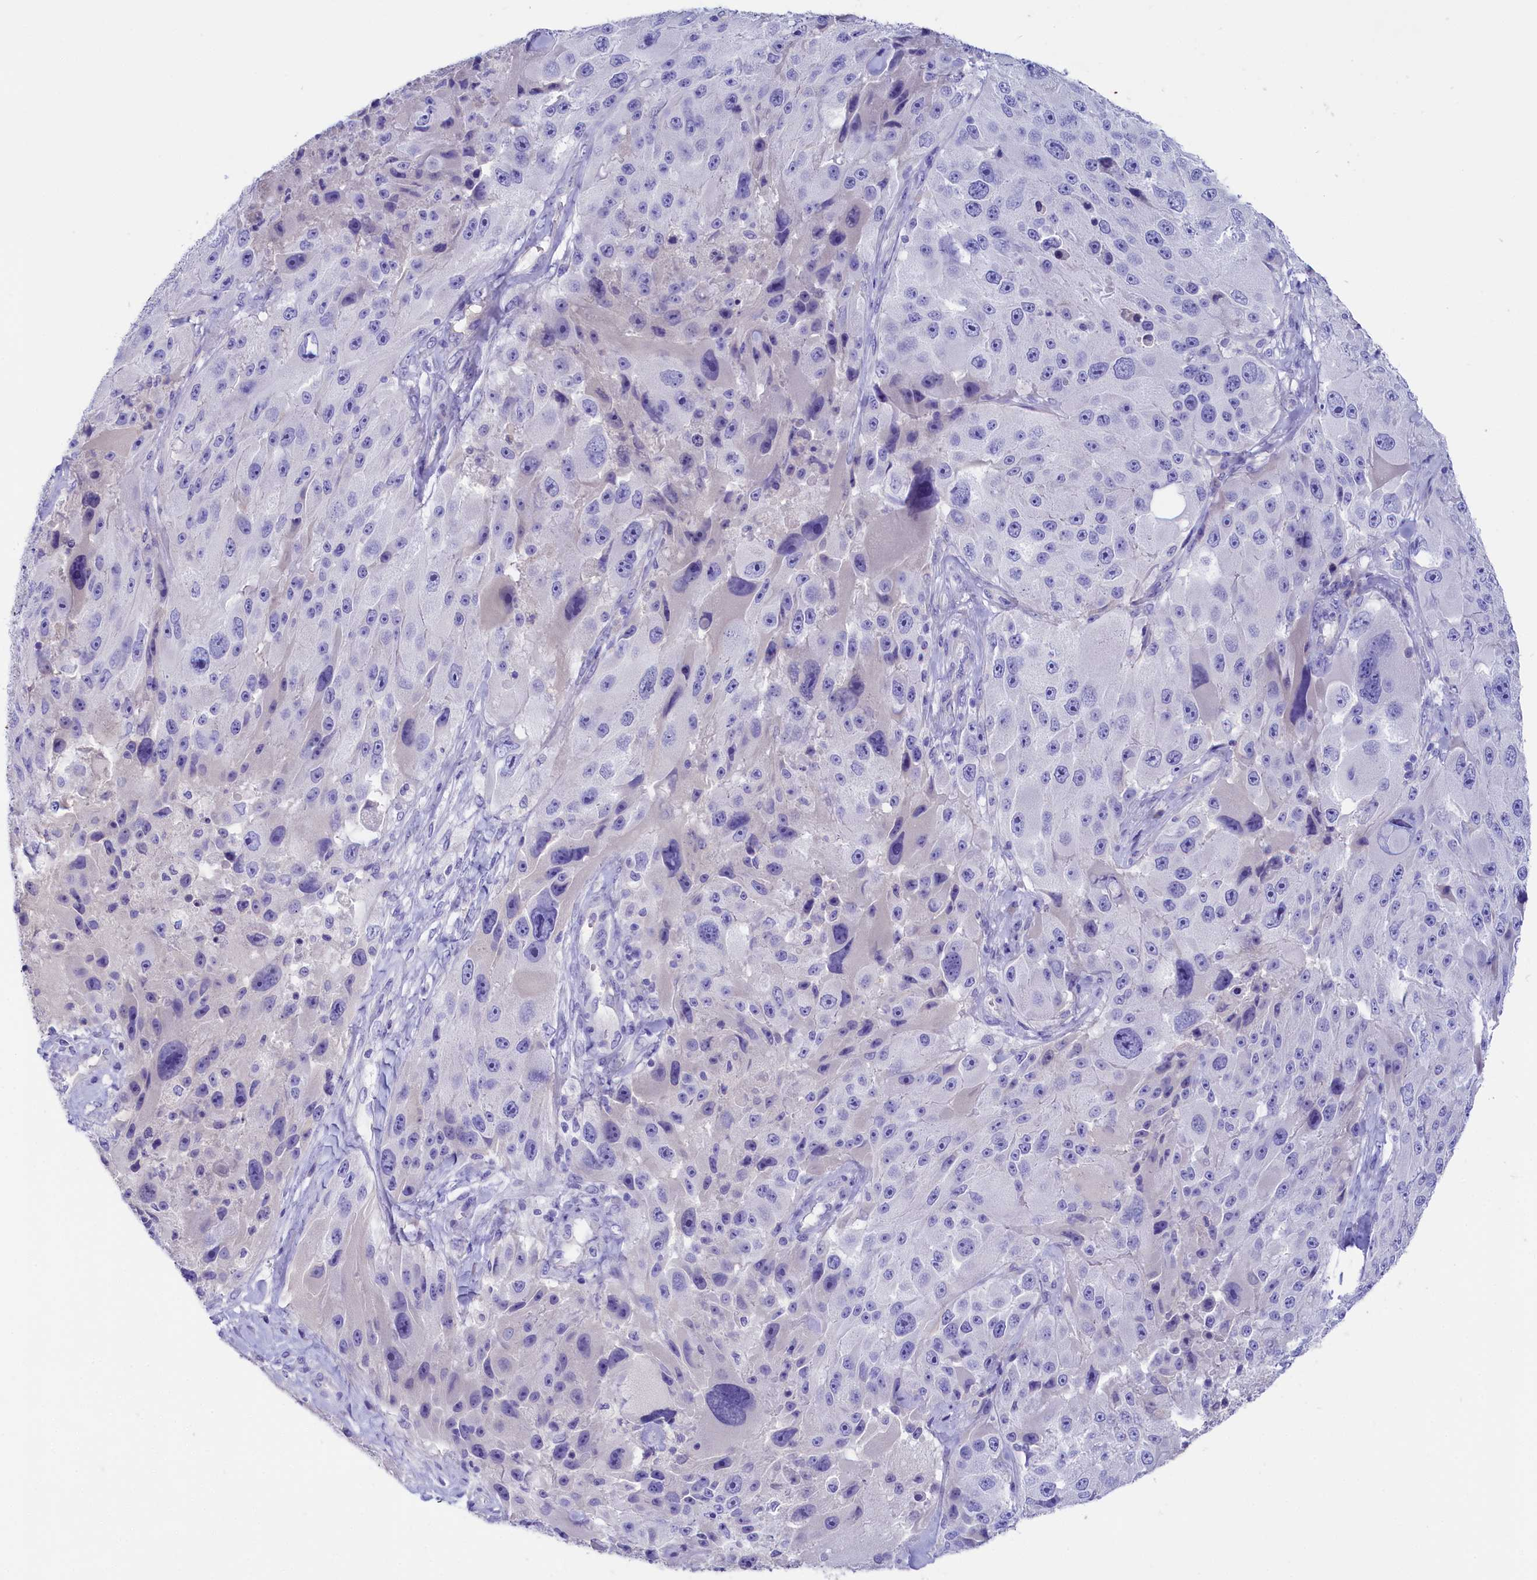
{"staining": {"intensity": "negative", "quantity": "none", "location": "none"}, "tissue": "melanoma", "cell_type": "Tumor cells", "image_type": "cancer", "snomed": [{"axis": "morphology", "description": "Malignant melanoma, Metastatic site"}, {"axis": "topography", "description": "Lymph node"}], "caption": "Immunohistochemistry (IHC) micrograph of malignant melanoma (metastatic site) stained for a protein (brown), which reveals no staining in tumor cells.", "gene": "SULT2A1", "patient": {"sex": "male", "age": 62}}